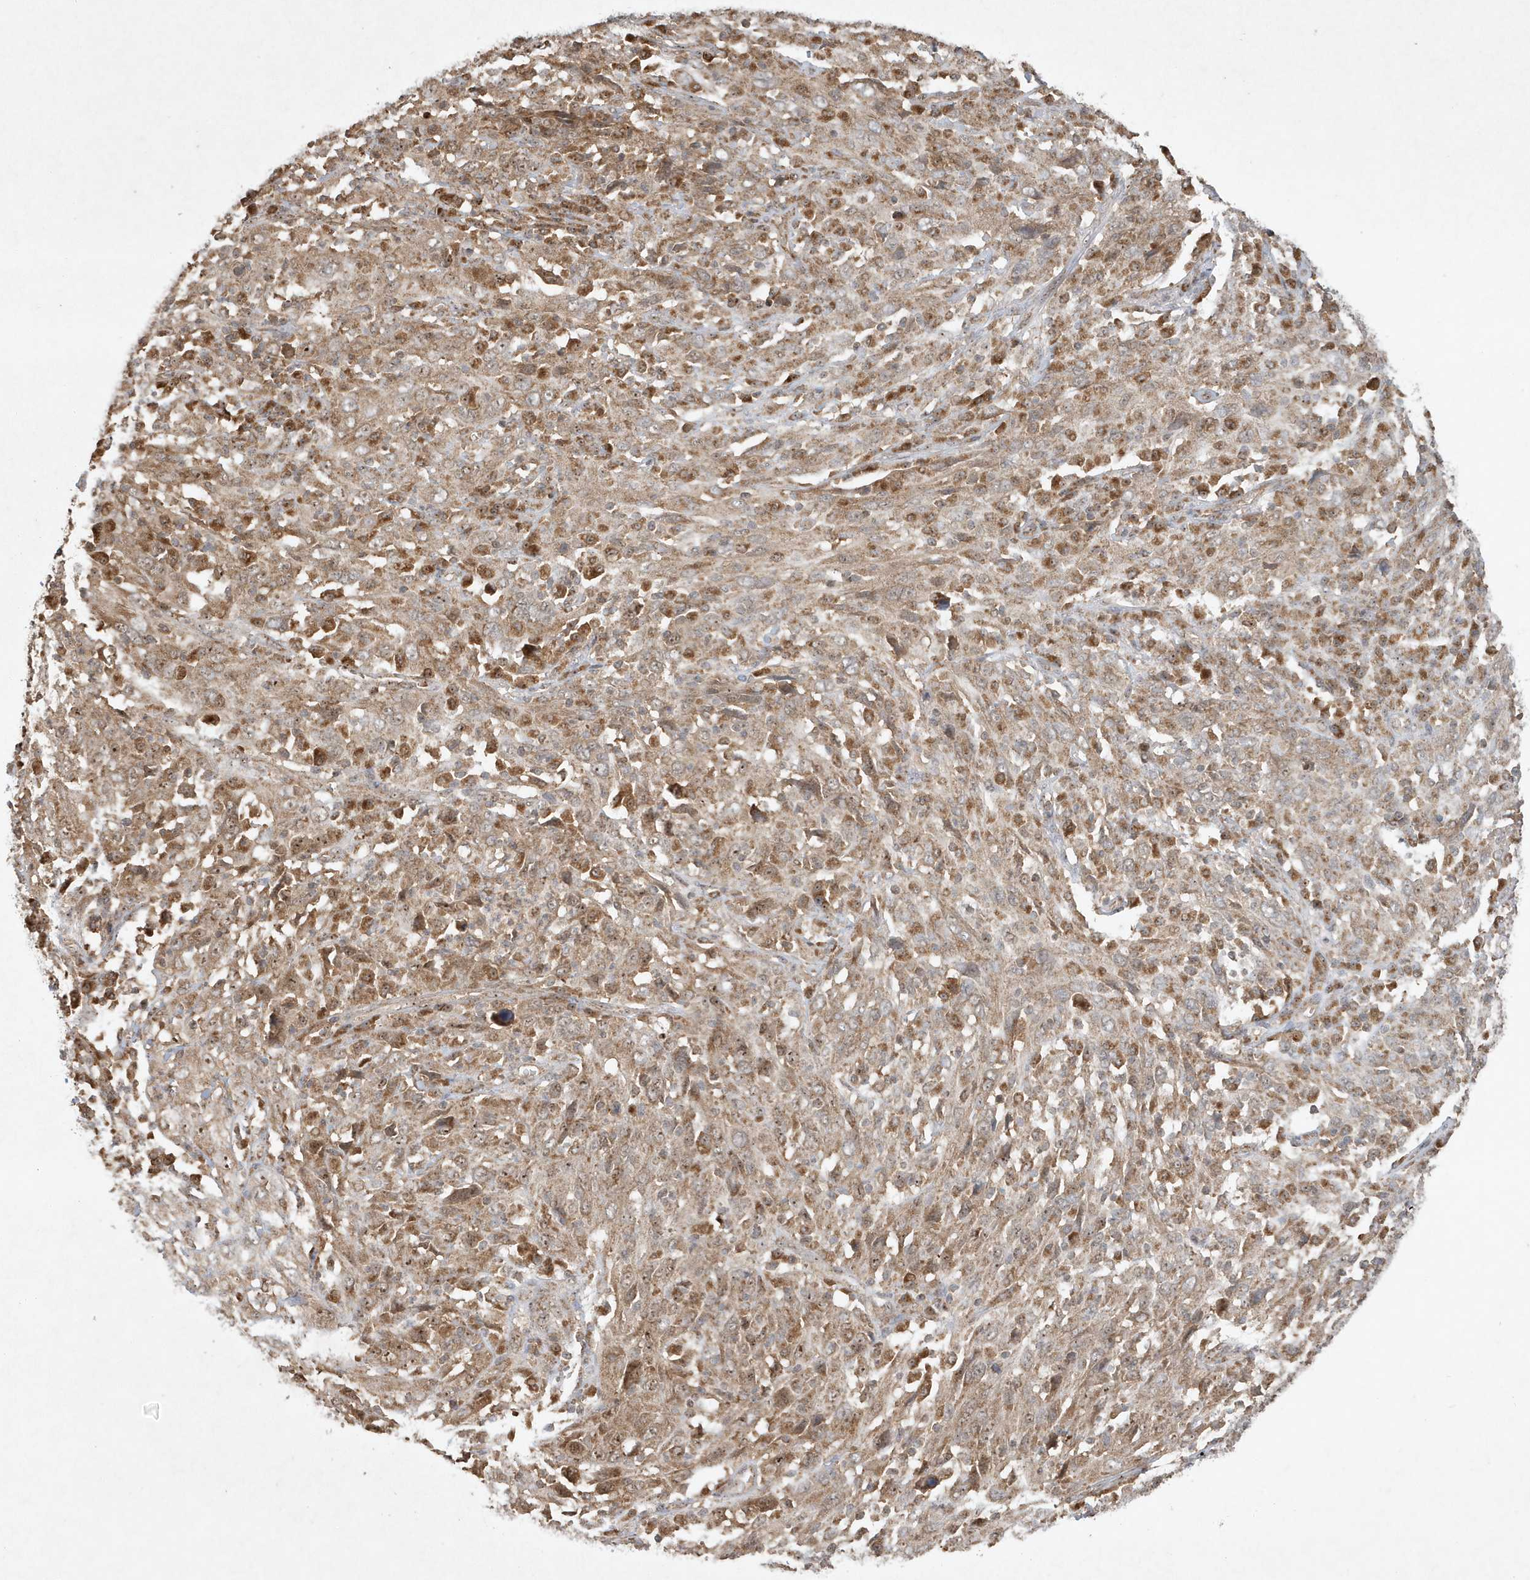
{"staining": {"intensity": "strong", "quantity": "25%-75%", "location": "cytoplasmic/membranous,nuclear"}, "tissue": "cervical cancer", "cell_type": "Tumor cells", "image_type": "cancer", "snomed": [{"axis": "morphology", "description": "Squamous cell carcinoma, NOS"}, {"axis": "topography", "description": "Cervix"}], "caption": "The micrograph demonstrates a brown stain indicating the presence of a protein in the cytoplasmic/membranous and nuclear of tumor cells in cervical cancer (squamous cell carcinoma).", "gene": "ABCB9", "patient": {"sex": "female", "age": 46}}